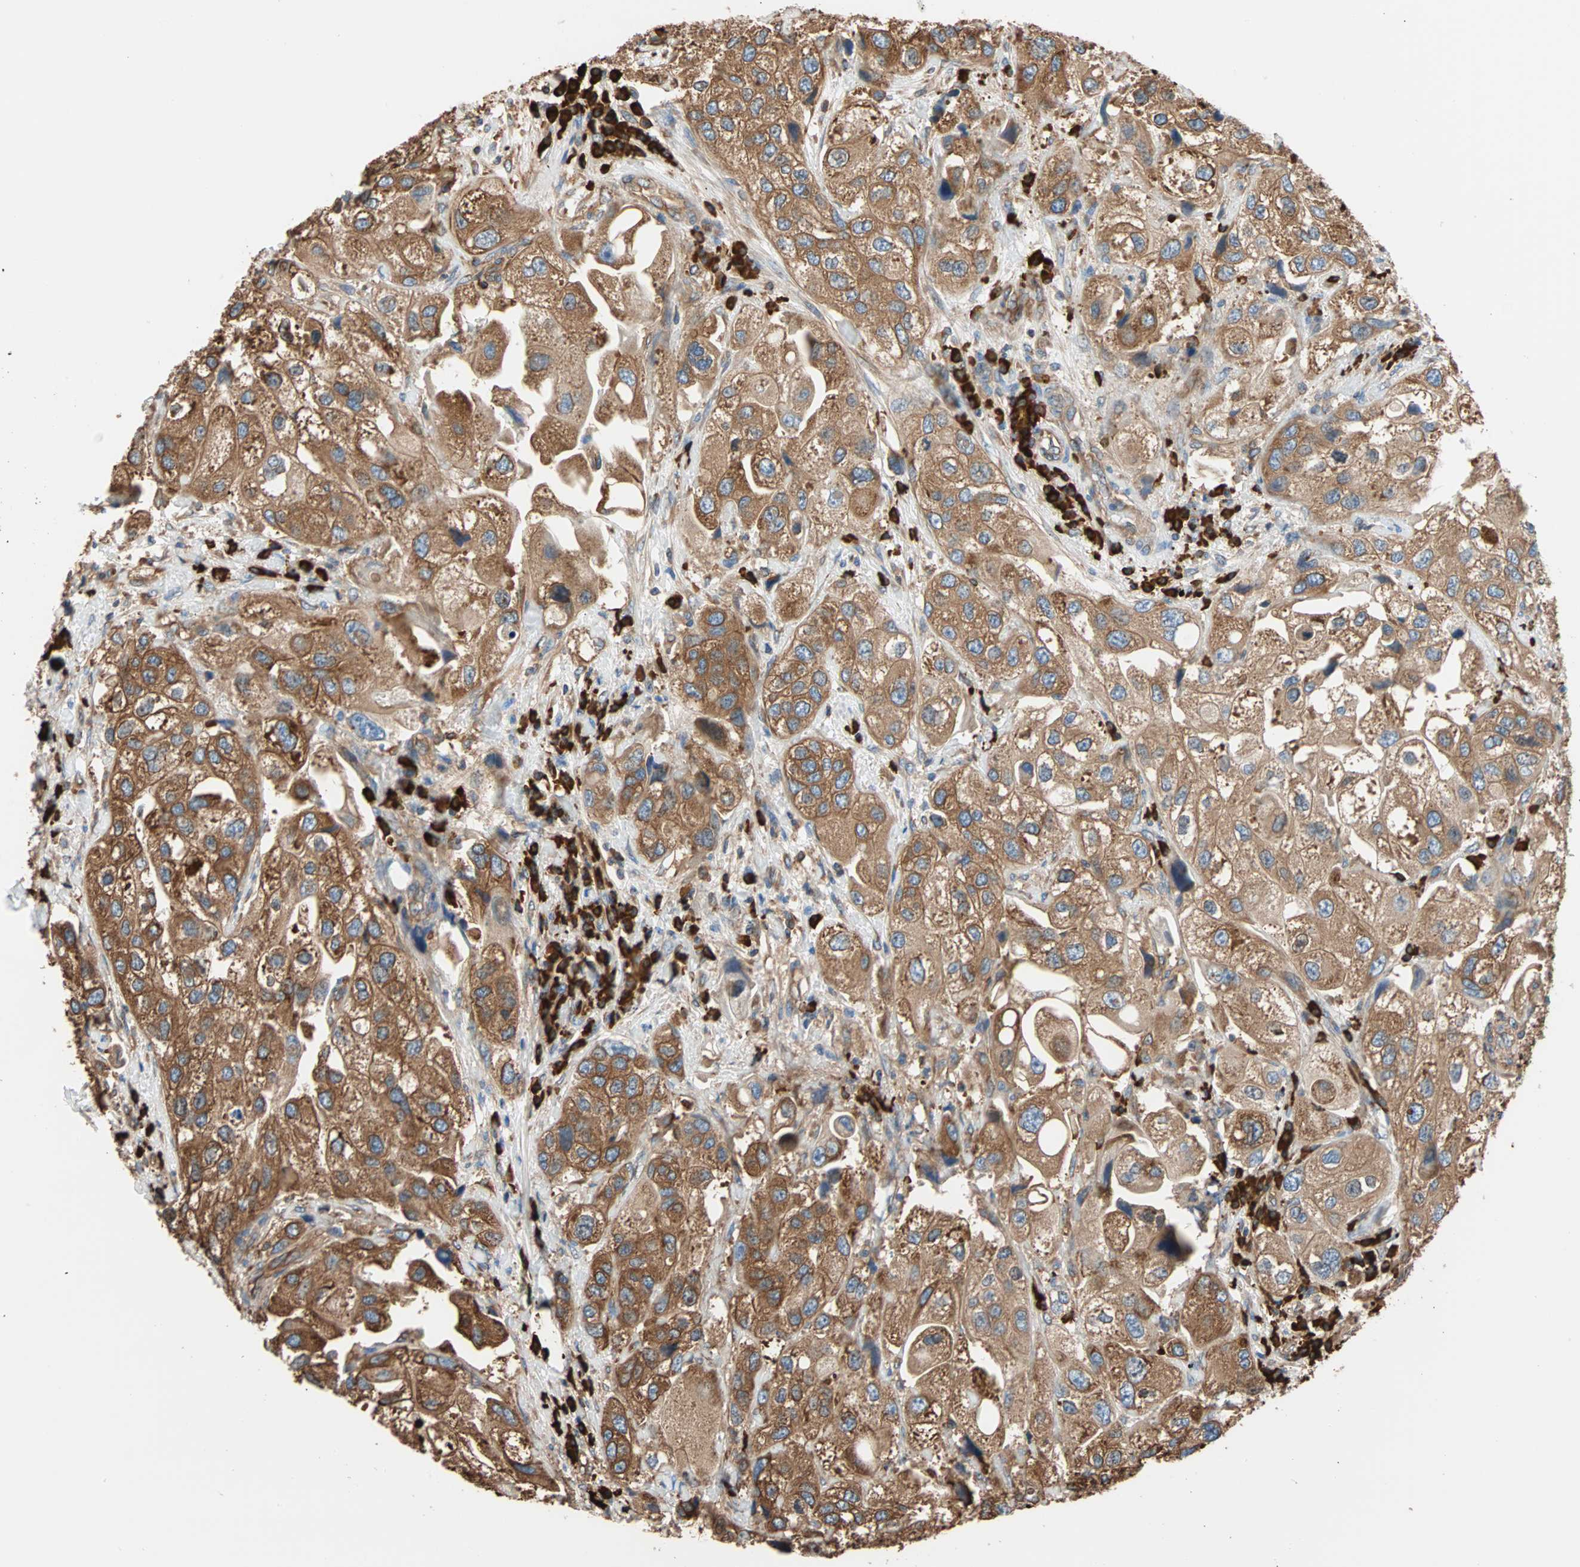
{"staining": {"intensity": "strong", "quantity": ">75%", "location": "cytoplasmic/membranous"}, "tissue": "urothelial cancer", "cell_type": "Tumor cells", "image_type": "cancer", "snomed": [{"axis": "morphology", "description": "Urothelial carcinoma, High grade"}, {"axis": "topography", "description": "Urinary bladder"}], "caption": "This is an image of immunohistochemistry (IHC) staining of urothelial cancer, which shows strong positivity in the cytoplasmic/membranous of tumor cells.", "gene": "EEF2", "patient": {"sex": "female", "age": 64}}